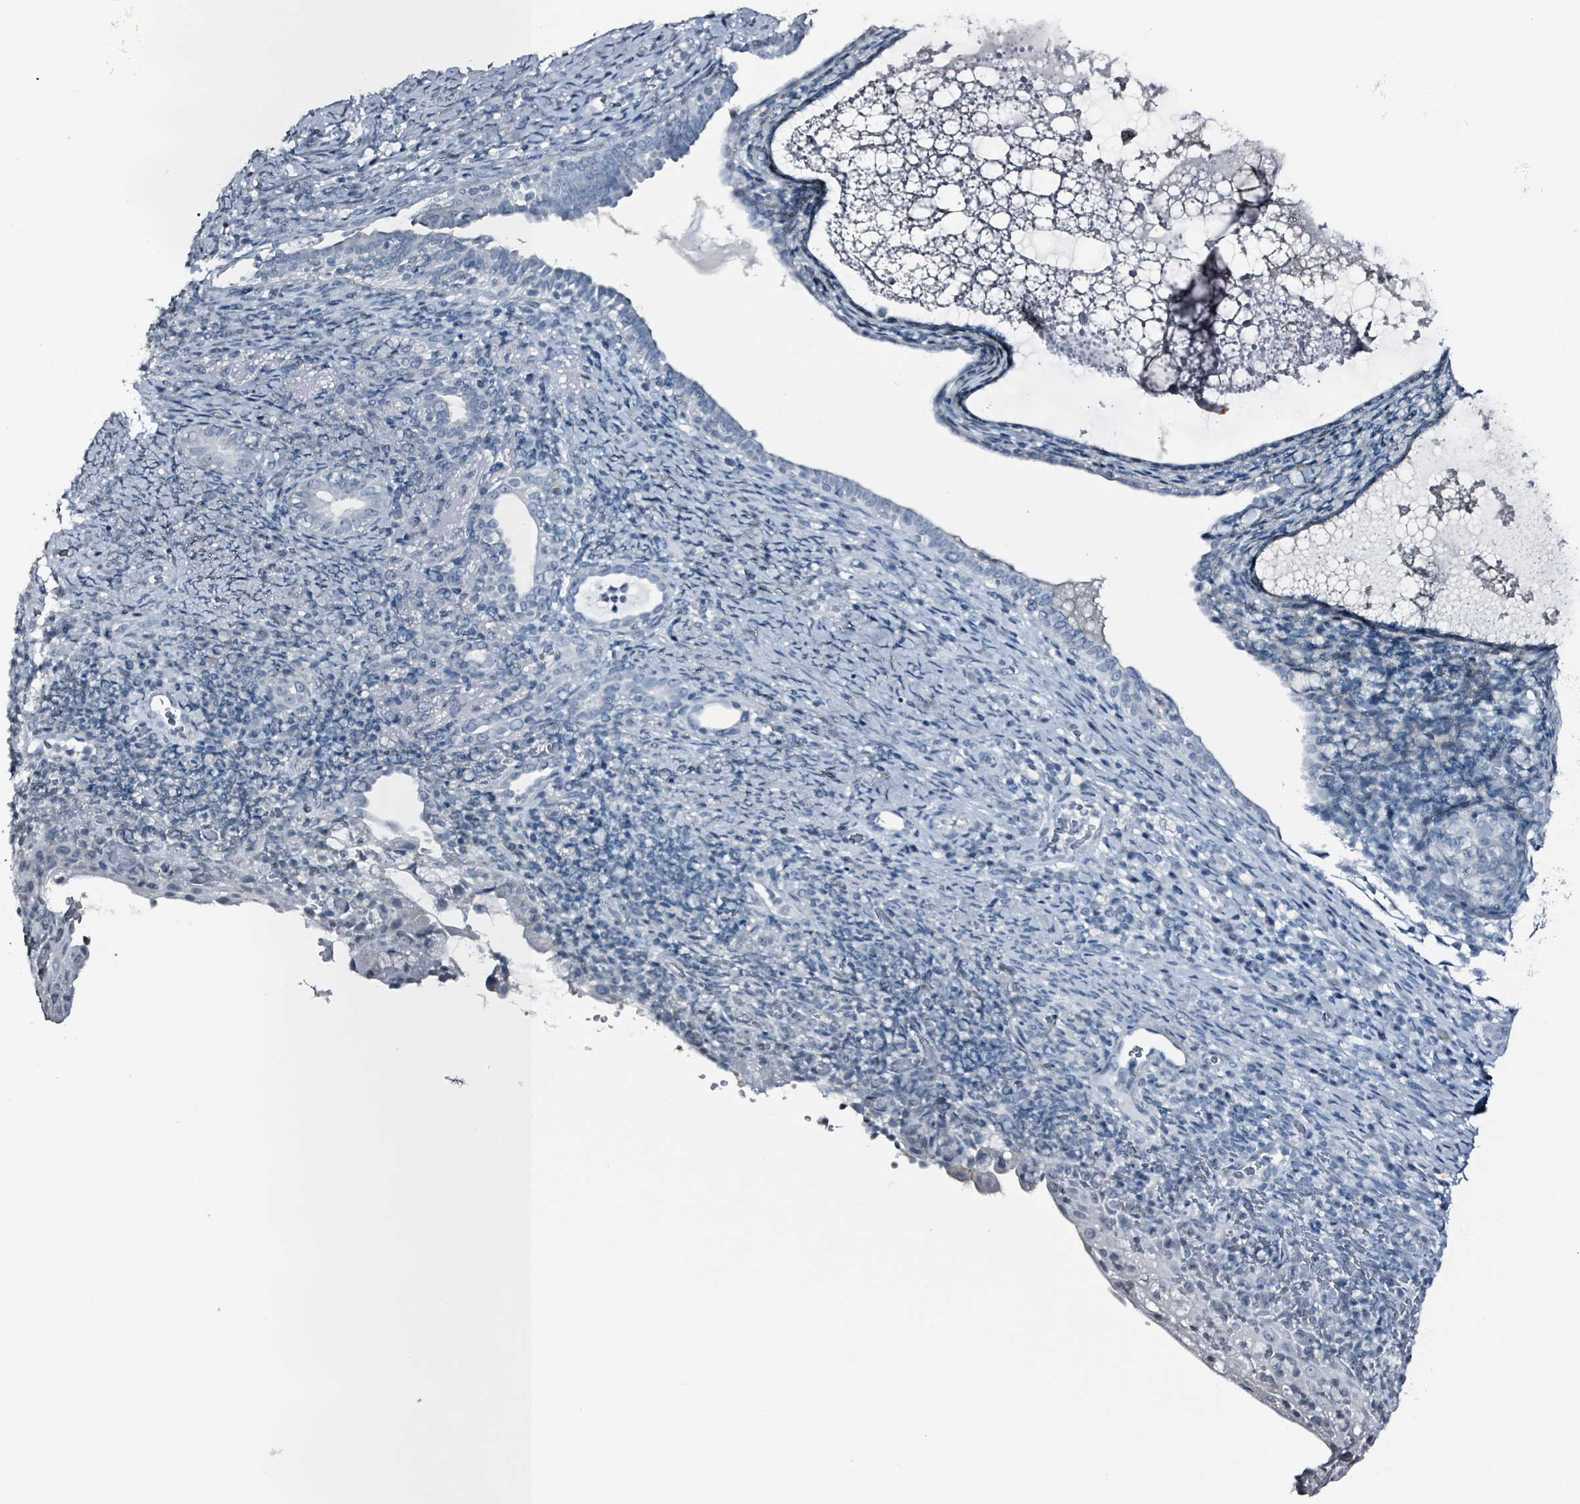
{"staining": {"intensity": "negative", "quantity": "none", "location": "none"}, "tissue": "cervical cancer", "cell_type": "Tumor cells", "image_type": "cancer", "snomed": [{"axis": "morphology", "description": "Squamous cell carcinoma, NOS"}, {"axis": "topography", "description": "Cervix"}], "caption": "Immunohistochemistry (IHC) histopathology image of human cervical cancer stained for a protein (brown), which exhibits no staining in tumor cells.", "gene": "CA9", "patient": {"sex": "female", "age": 52}}